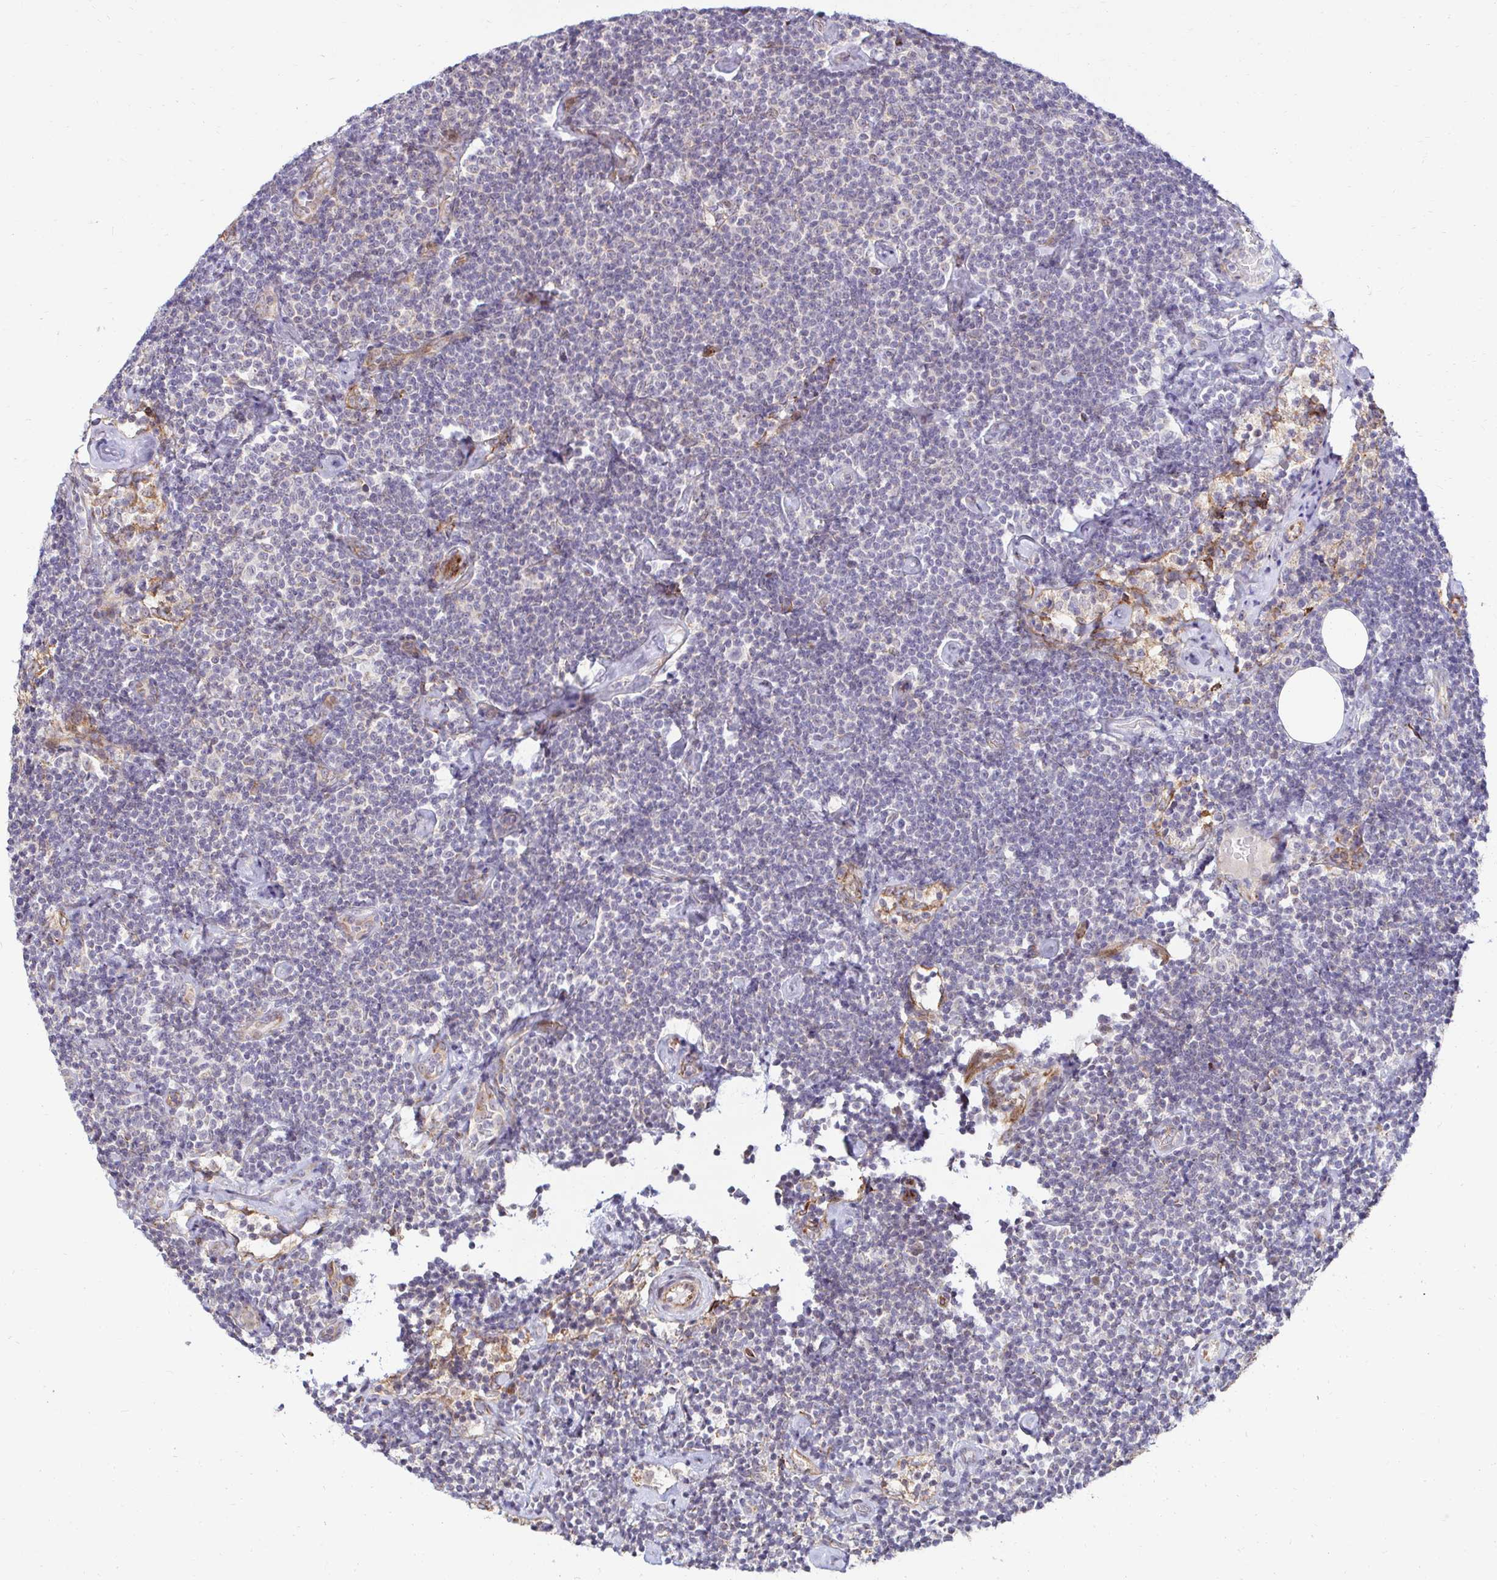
{"staining": {"intensity": "negative", "quantity": "none", "location": "none"}, "tissue": "lymphoma", "cell_type": "Tumor cells", "image_type": "cancer", "snomed": [{"axis": "morphology", "description": "Malignant lymphoma, non-Hodgkin's type, Low grade"}, {"axis": "topography", "description": "Lymph node"}], "caption": "IHC histopathology image of human lymphoma stained for a protein (brown), which reveals no expression in tumor cells. (DAB (3,3'-diaminobenzidine) immunohistochemistry (IHC), high magnification).", "gene": "HPS1", "patient": {"sex": "male", "age": 81}}